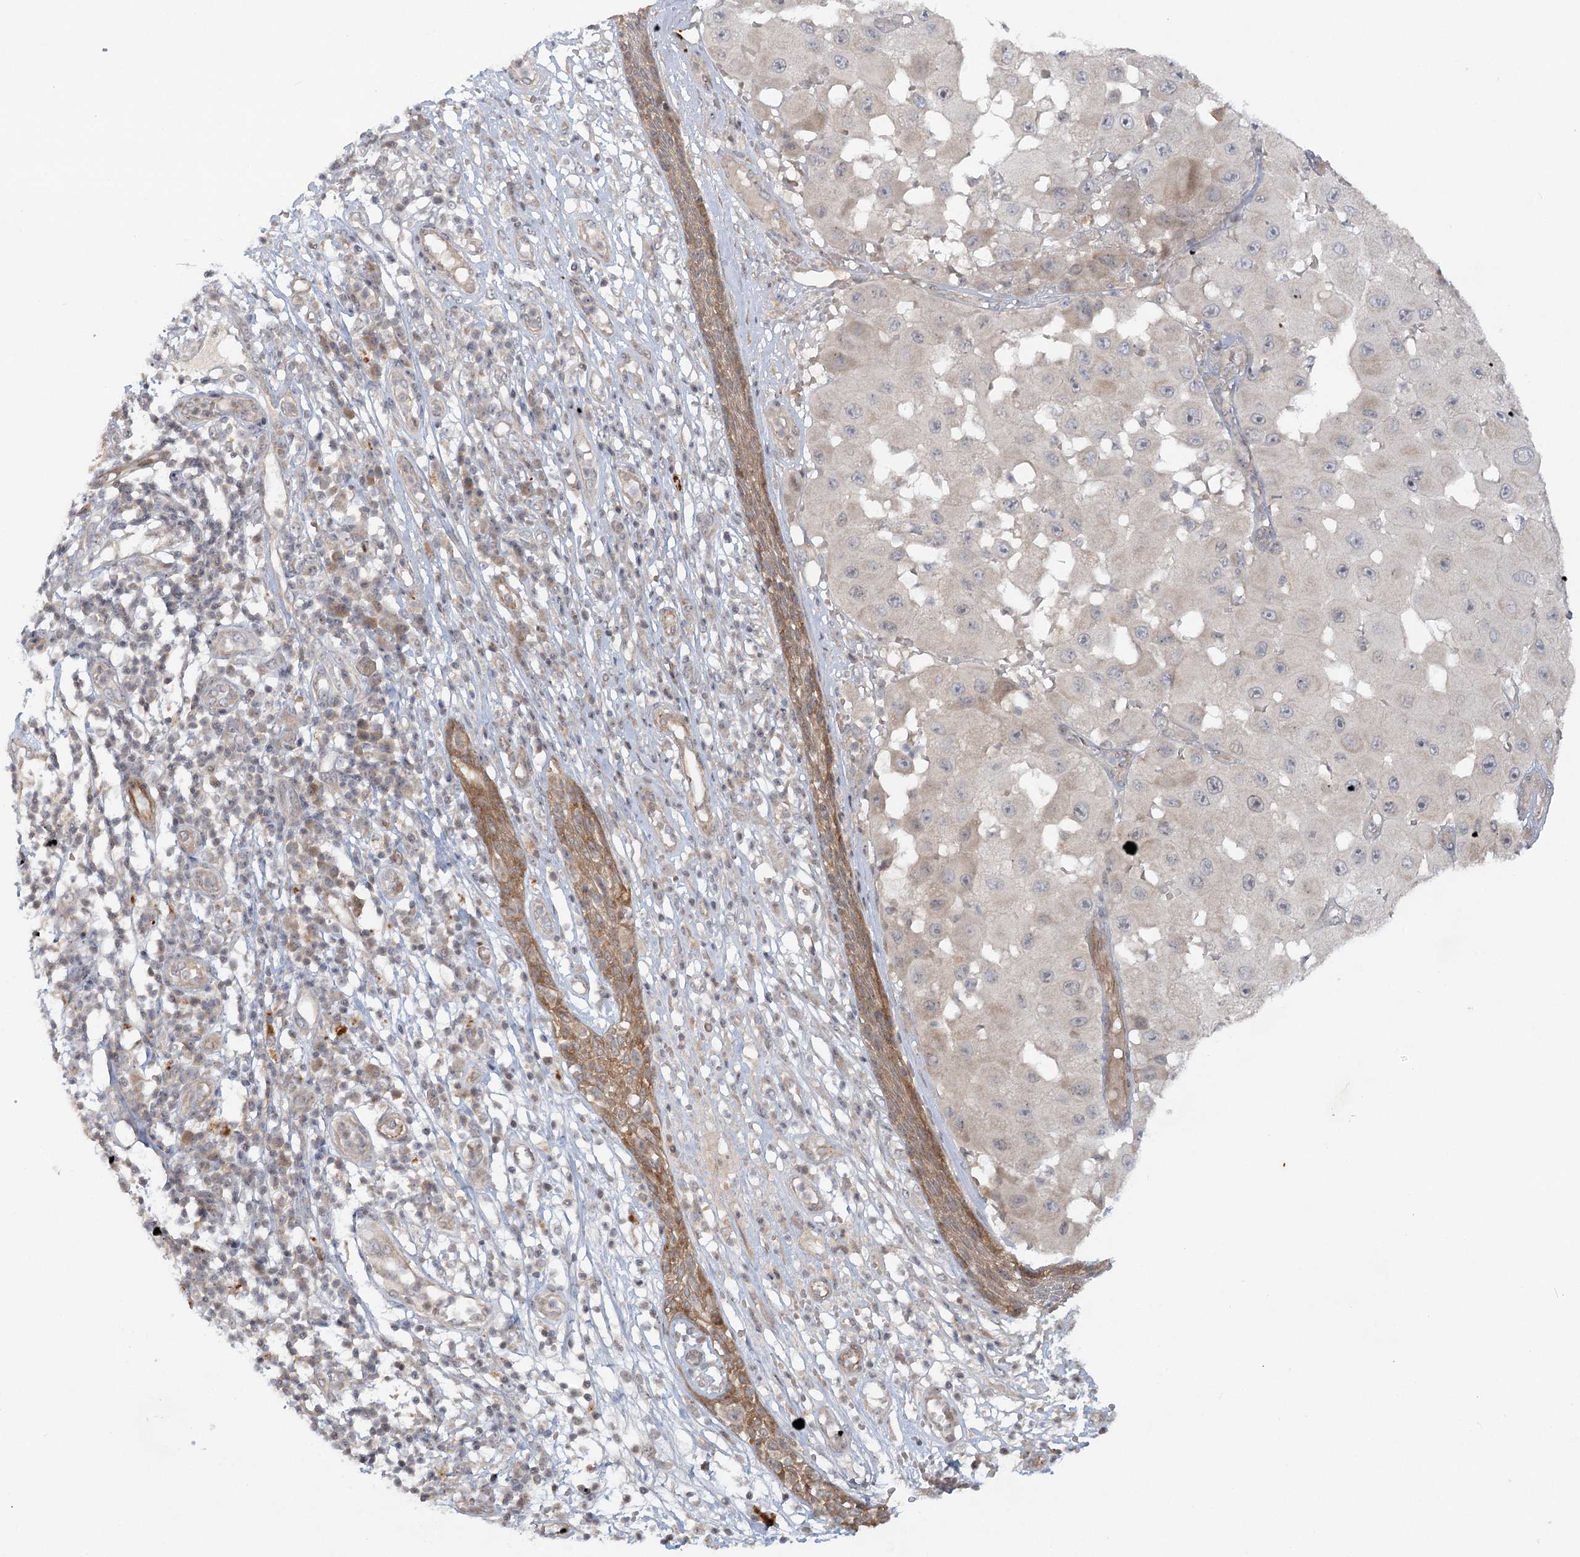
{"staining": {"intensity": "negative", "quantity": "none", "location": "none"}, "tissue": "melanoma", "cell_type": "Tumor cells", "image_type": "cancer", "snomed": [{"axis": "morphology", "description": "Malignant melanoma, NOS"}, {"axis": "topography", "description": "Skin"}], "caption": "Immunohistochemistry (IHC) histopathology image of malignant melanoma stained for a protein (brown), which reveals no staining in tumor cells.", "gene": "SH2D3A", "patient": {"sex": "female", "age": 81}}